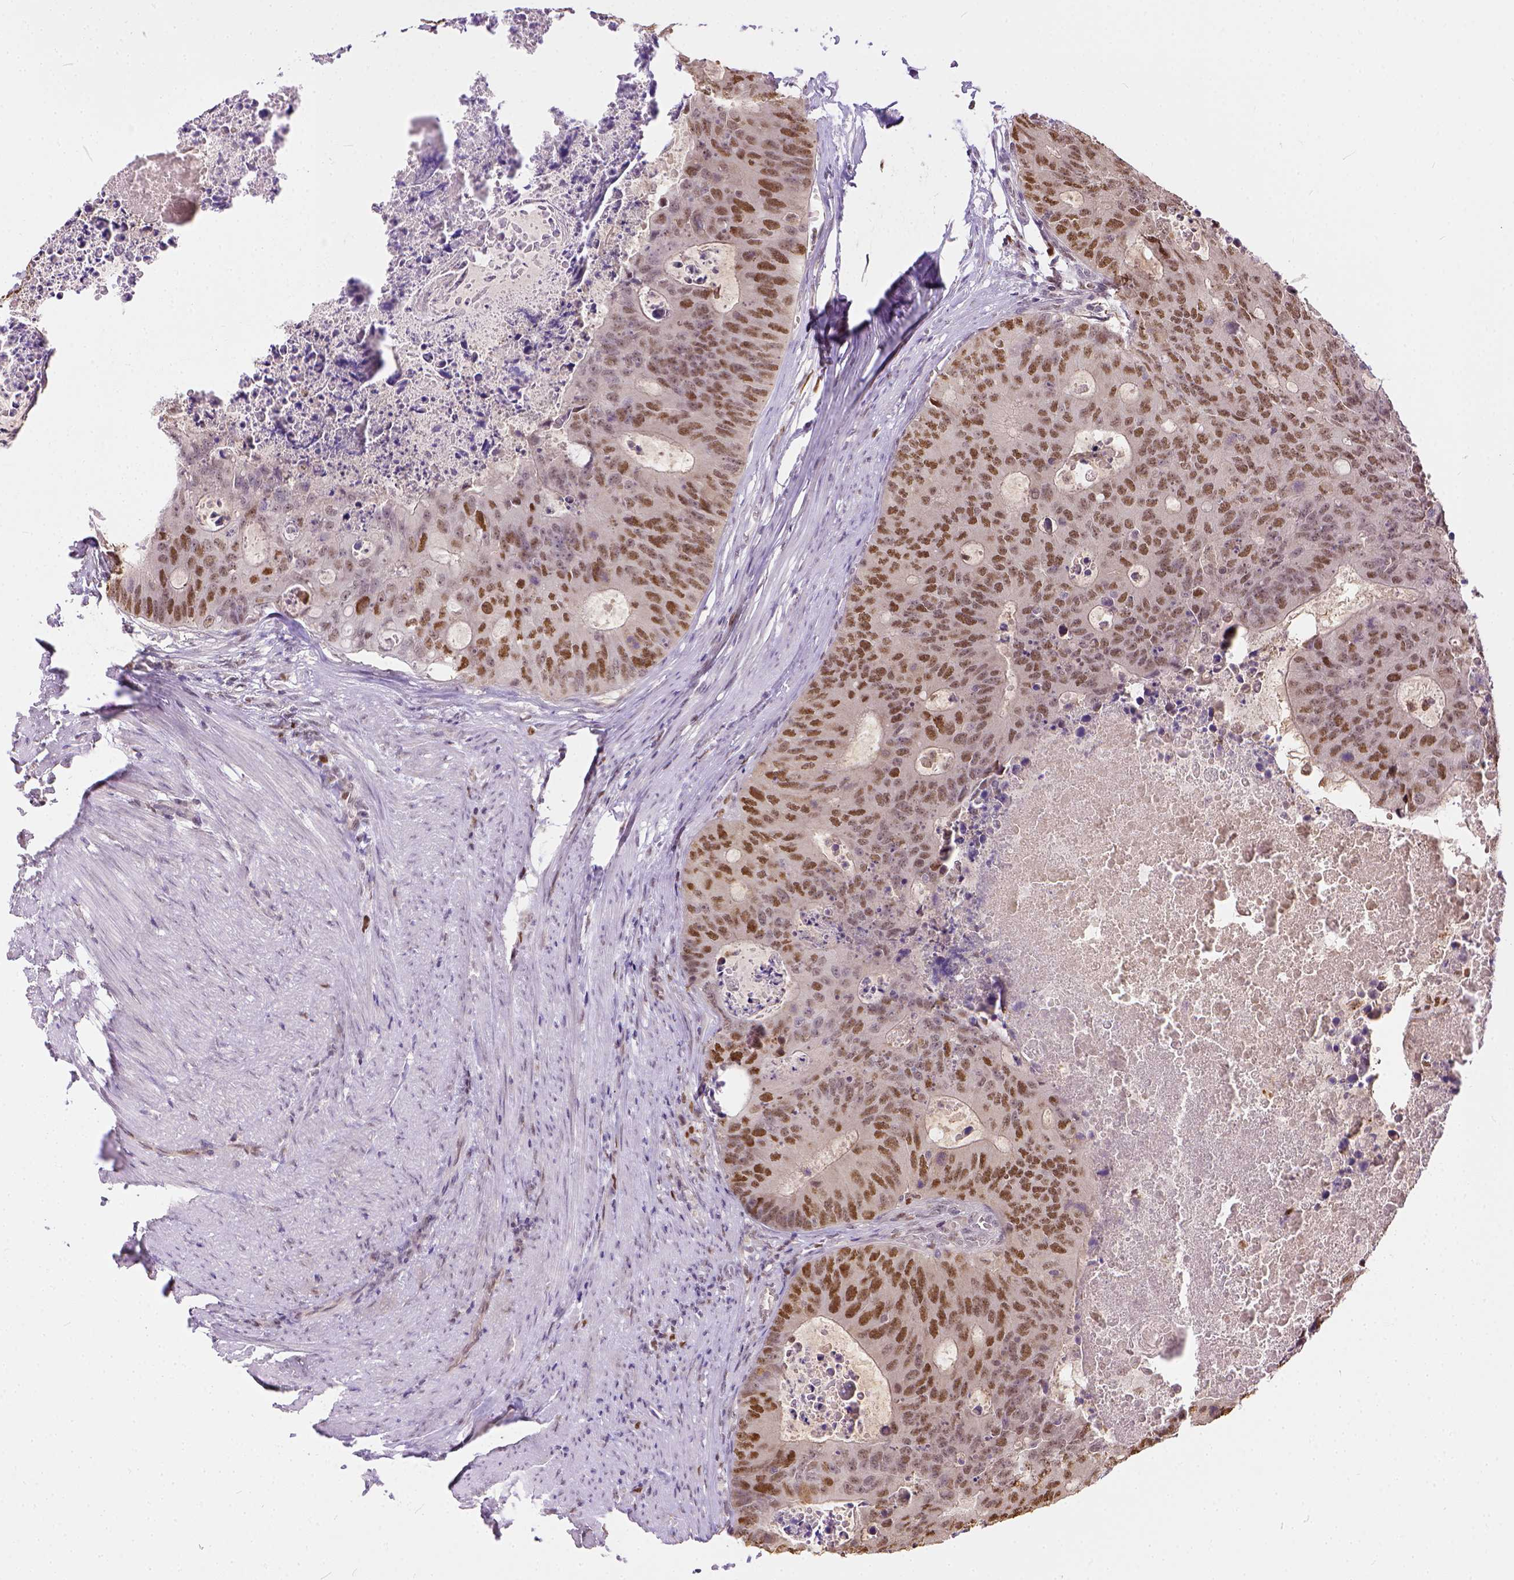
{"staining": {"intensity": "moderate", "quantity": ">75%", "location": "nuclear"}, "tissue": "colorectal cancer", "cell_type": "Tumor cells", "image_type": "cancer", "snomed": [{"axis": "morphology", "description": "Adenocarcinoma, NOS"}, {"axis": "topography", "description": "Colon"}], "caption": "A brown stain highlights moderate nuclear staining of a protein in human colorectal cancer tumor cells. (DAB IHC, brown staining for protein, blue staining for nuclei).", "gene": "ERCC1", "patient": {"sex": "male", "age": 67}}